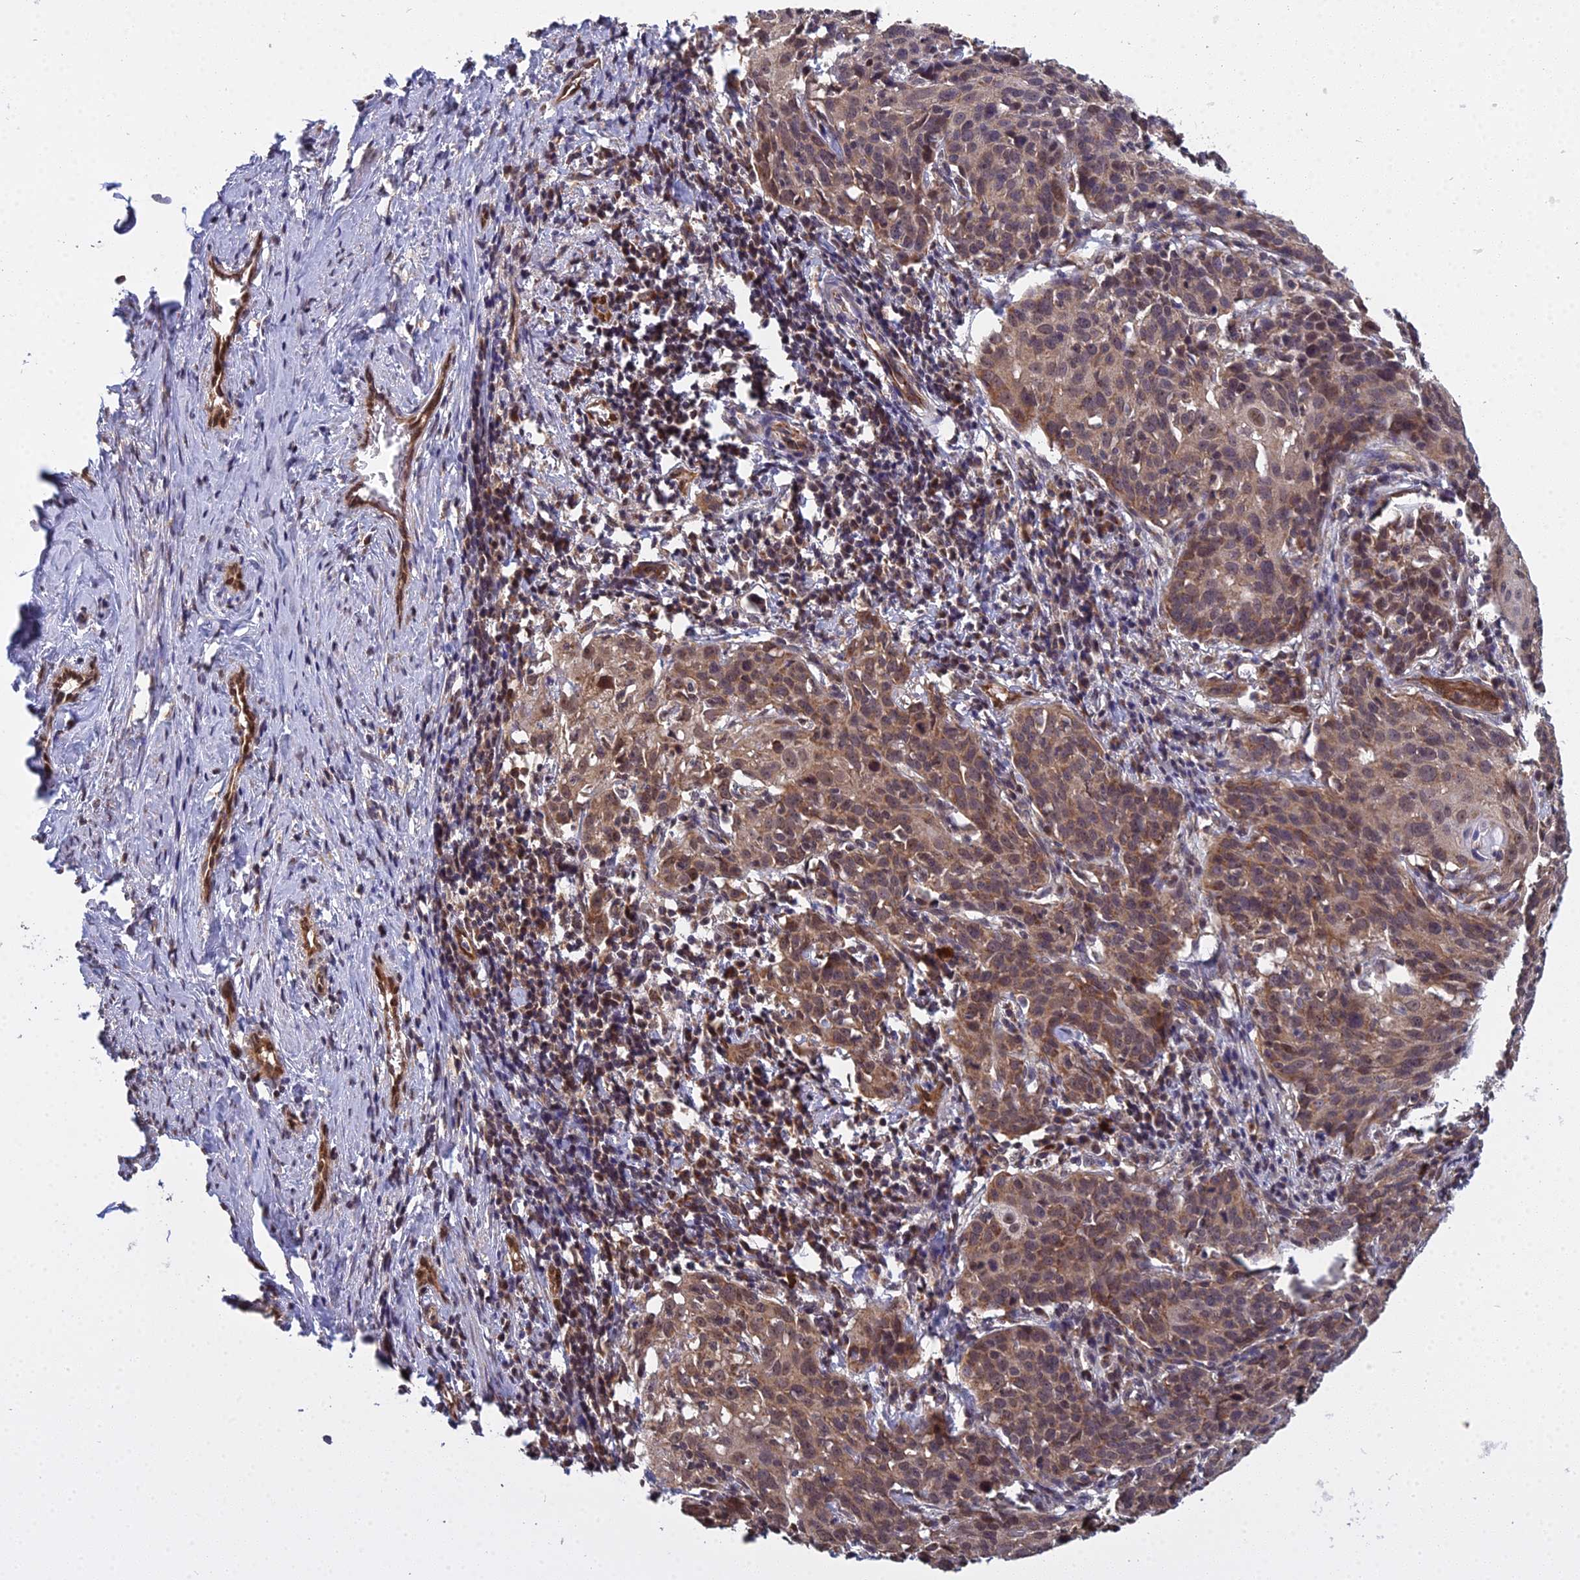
{"staining": {"intensity": "moderate", "quantity": "25%-75%", "location": "cytoplasmic/membranous,nuclear"}, "tissue": "cervical cancer", "cell_type": "Tumor cells", "image_type": "cancer", "snomed": [{"axis": "morphology", "description": "Squamous cell carcinoma, NOS"}, {"axis": "topography", "description": "Cervix"}], "caption": "Protein staining of cervical squamous cell carcinoma tissue exhibits moderate cytoplasmic/membranous and nuclear positivity in approximately 25%-75% of tumor cells.", "gene": "MEOX1", "patient": {"sex": "female", "age": 50}}